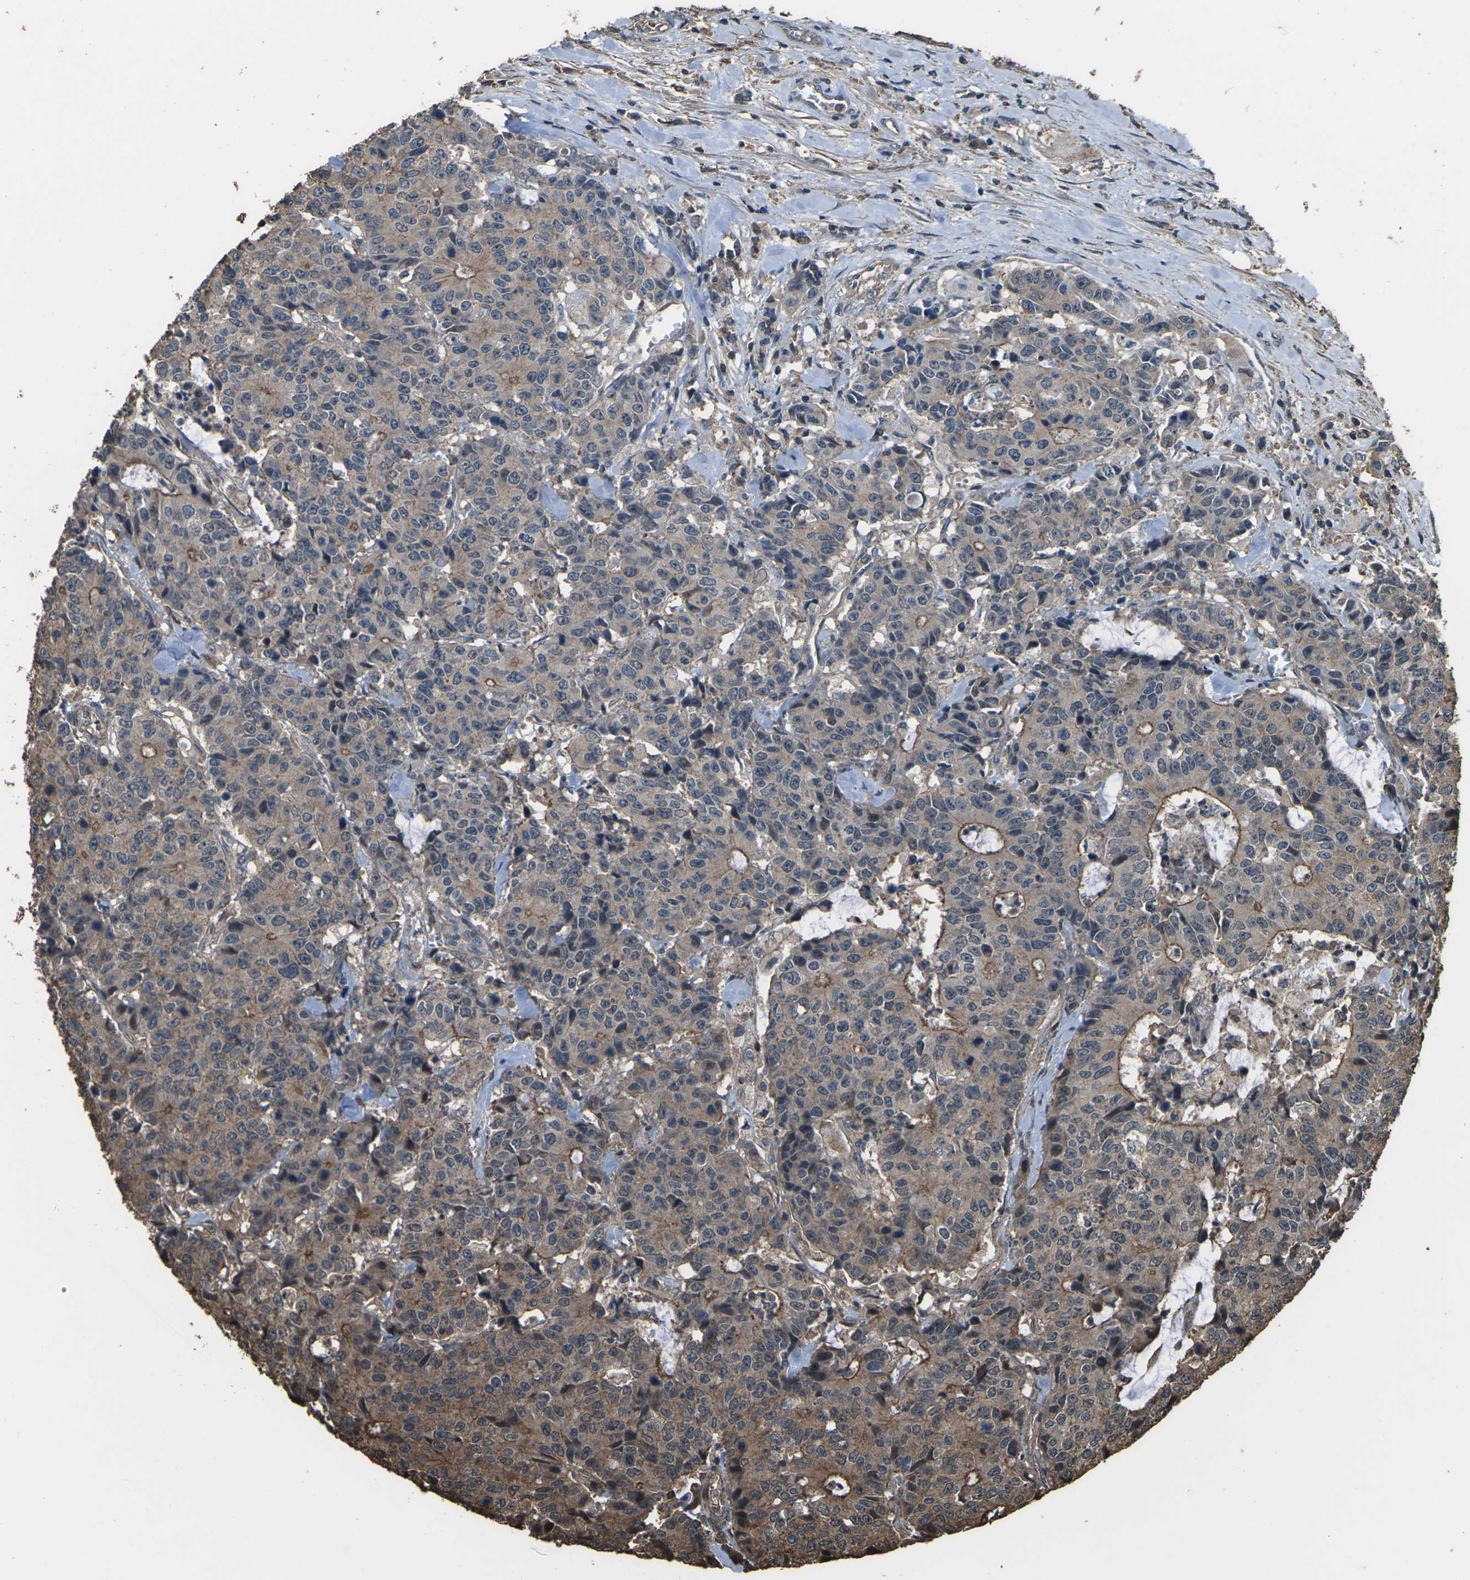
{"staining": {"intensity": "moderate", "quantity": "25%-75%", "location": "cytoplasmic/membranous"}, "tissue": "colorectal cancer", "cell_type": "Tumor cells", "image_type": "cancer", "snomed": [{"axis": "morphology", "description": "Adenocarcinoma, NOS"}, {"axis": "topography", "description": "Colon"}], "caption": "An immunohistochemistry (IHC) micrograph of tumor tissue is shown. Protein staining in brown shows moderate cytoplasmic/membranous positivity in colorectal adenocarcinoma within tumor cells. The protein is stained brown, and the nuclei are stained in blue (DAB IHC with brightfield microscopy, high magnification).", "gene": "DHPS", "patient": {"sex": "female", "age": 86}}